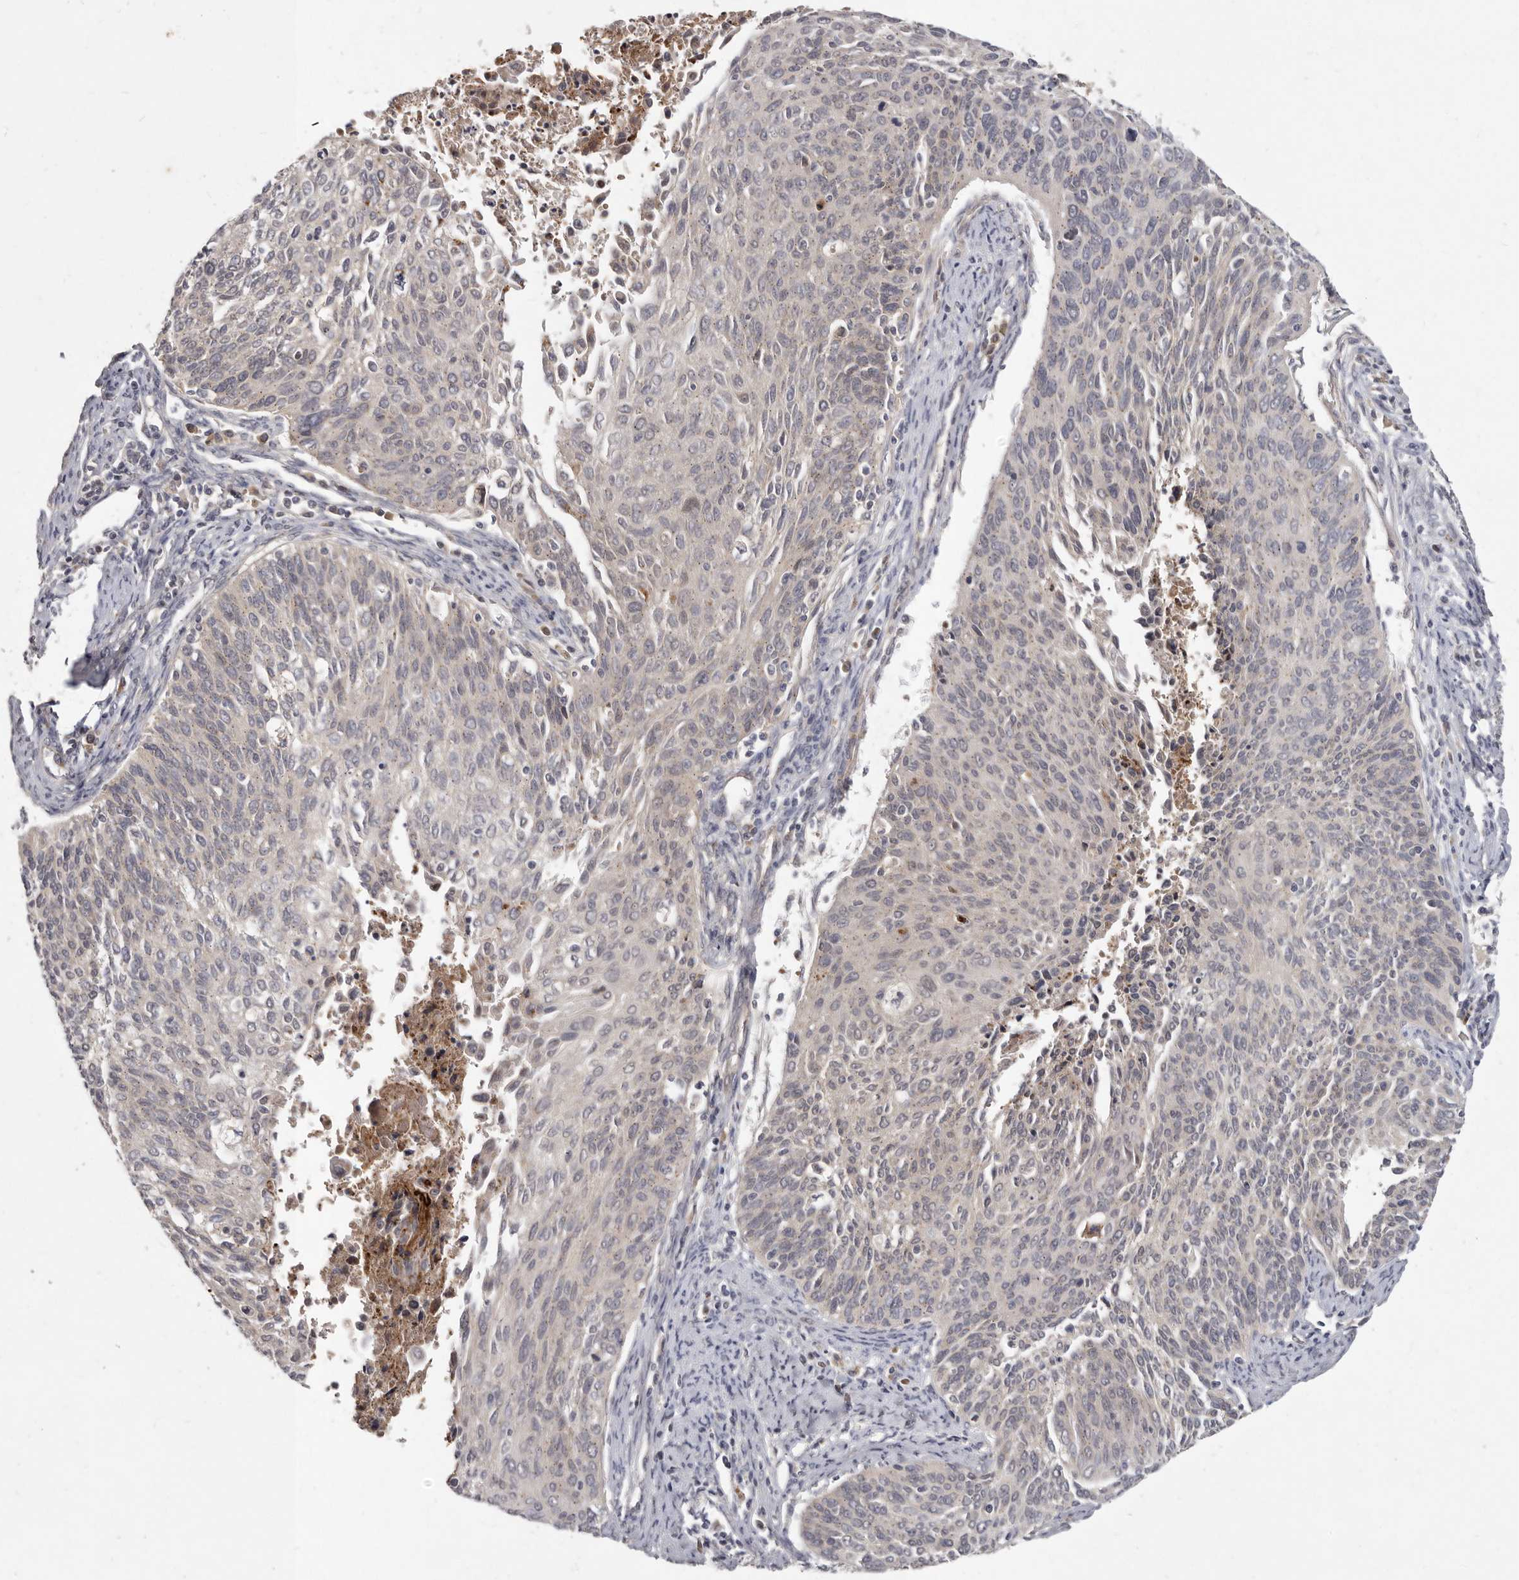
{"staining": {"intensity": "negative", "quantity": "none", "location": "none"}, "tissue": "cervical cancer", "cell_type": "Tumor cells", "image_type": "cancer", "snomed": [{"axis": "morphology", "description": "Squamous cell carcinoma, NOS"}, {"axis": "topography", "description": "Cervix"}], "caption": "Immunohistochemistry (IHC) photomicrograph of neoplastic tissue: cervical squamous cell carcinoma stained with DAB (3,3'-diaminobenzidine) exhibits no significant protein positivity in tumor cells.", "gene": "SLC22A1", "patient": {"sex": "female", "age": 55}}